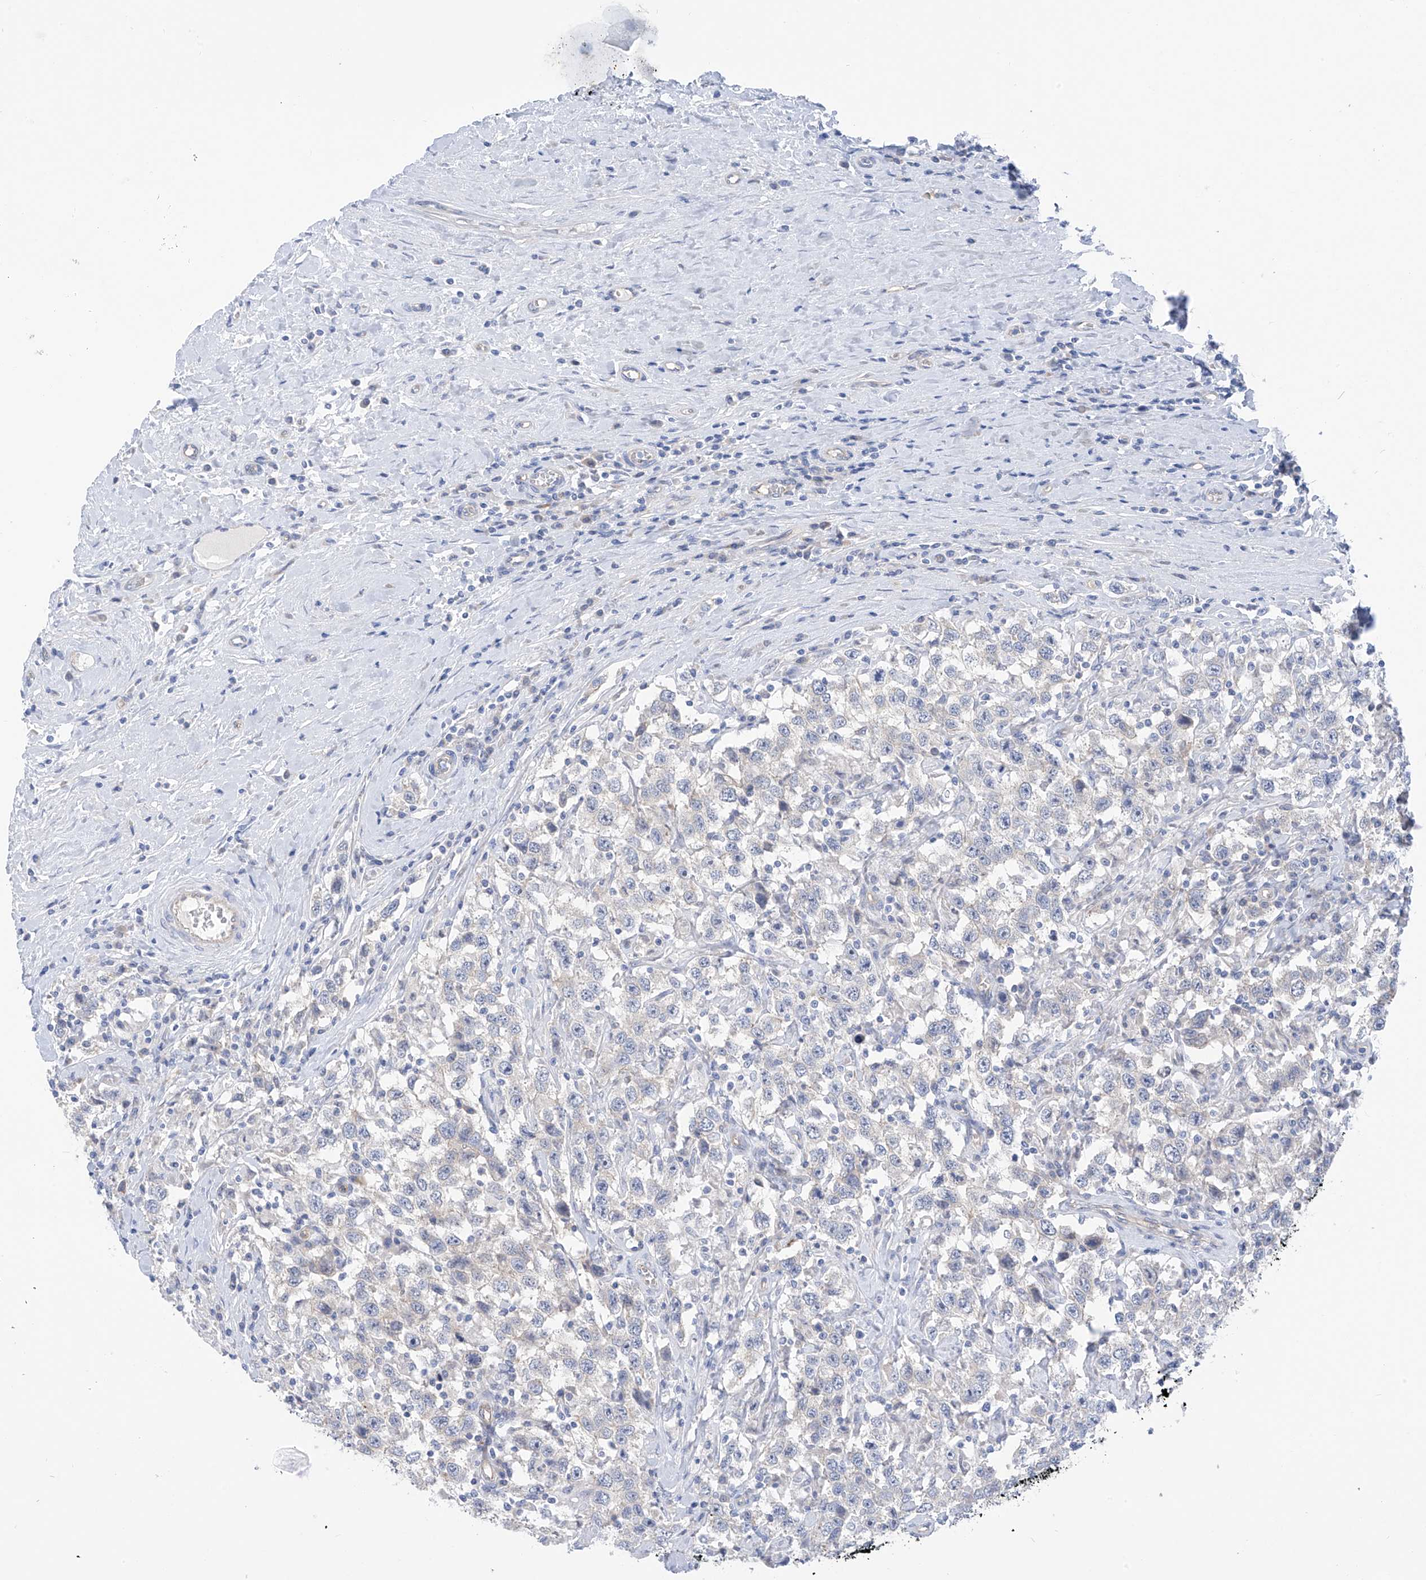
{"staining": {"intensity": "negative", "quantity": "none", "location": "none"}, "tissue": "testis cancer", "cell_type": "Tumor cells", "image_type": "cancer", "snomed": [{"axis": "morphology", "description": "Seminoma, NOS"}, {"axis": "topography", "description": "Testis"}], "caption": "Tumor cells are negative for protein expression in human testis cancer (seminoma). (DAB (3,3'-diaminobenzidine) IHC visualized using brightfield microscopy, high magnification).", "gene": "PIK3C2B", "patient": {"sex": "male", "age": 41}}